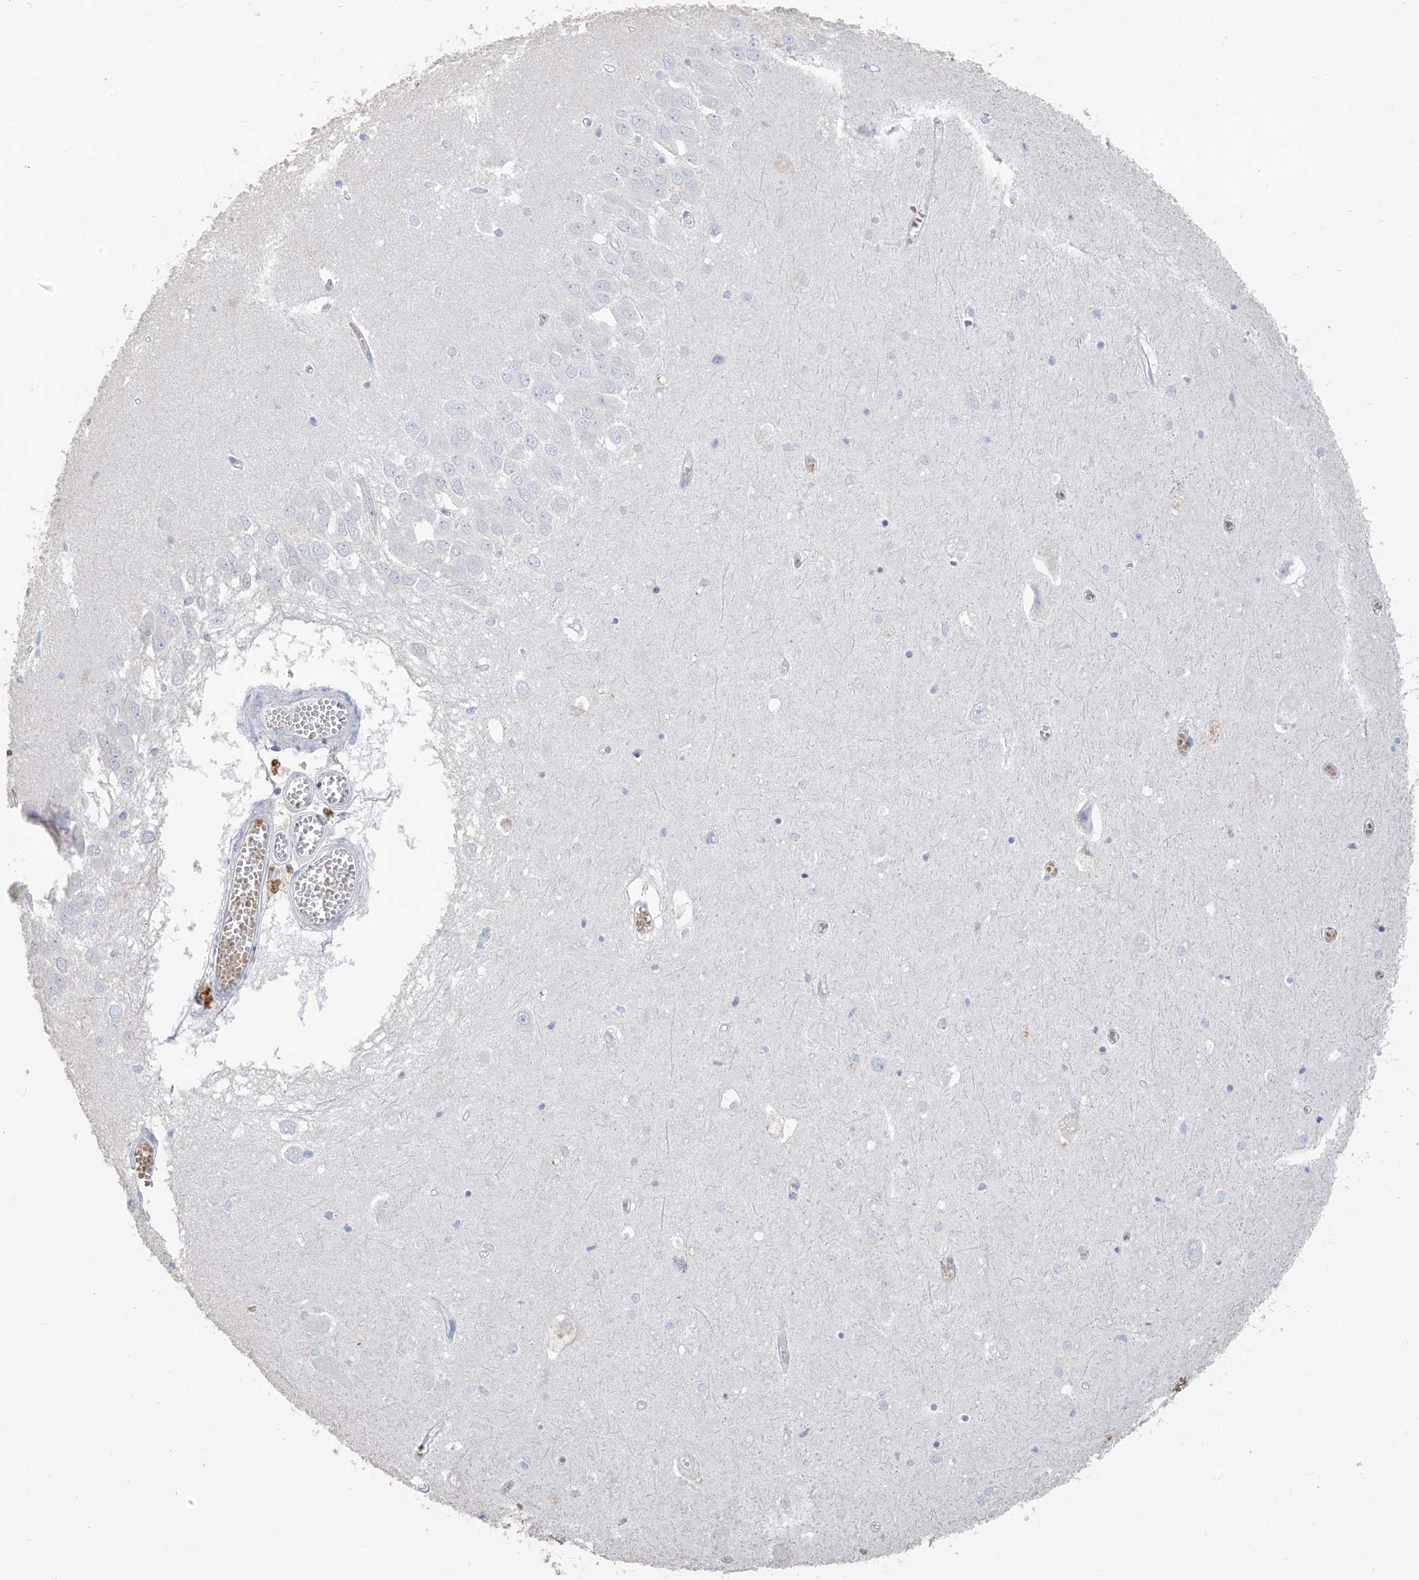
{"staining": {"intensity": "negative", "quantity": "none", "location": "none"}, "tissue": "hippocampus", "cell_type": "Glial cells", "image_type": "normal", "snomed": [{"axis": "morphology", "description": "Normal tissue, NOS"}, {"axis": "topography", "description": "Hippocampus"}], "caption": "Immunohistochemical staining of benign human hippocampus exhibits no significant expression in glial cells.", "gene": "PAFAH1B3", "patient": {"sex": "male", "age": 70}}